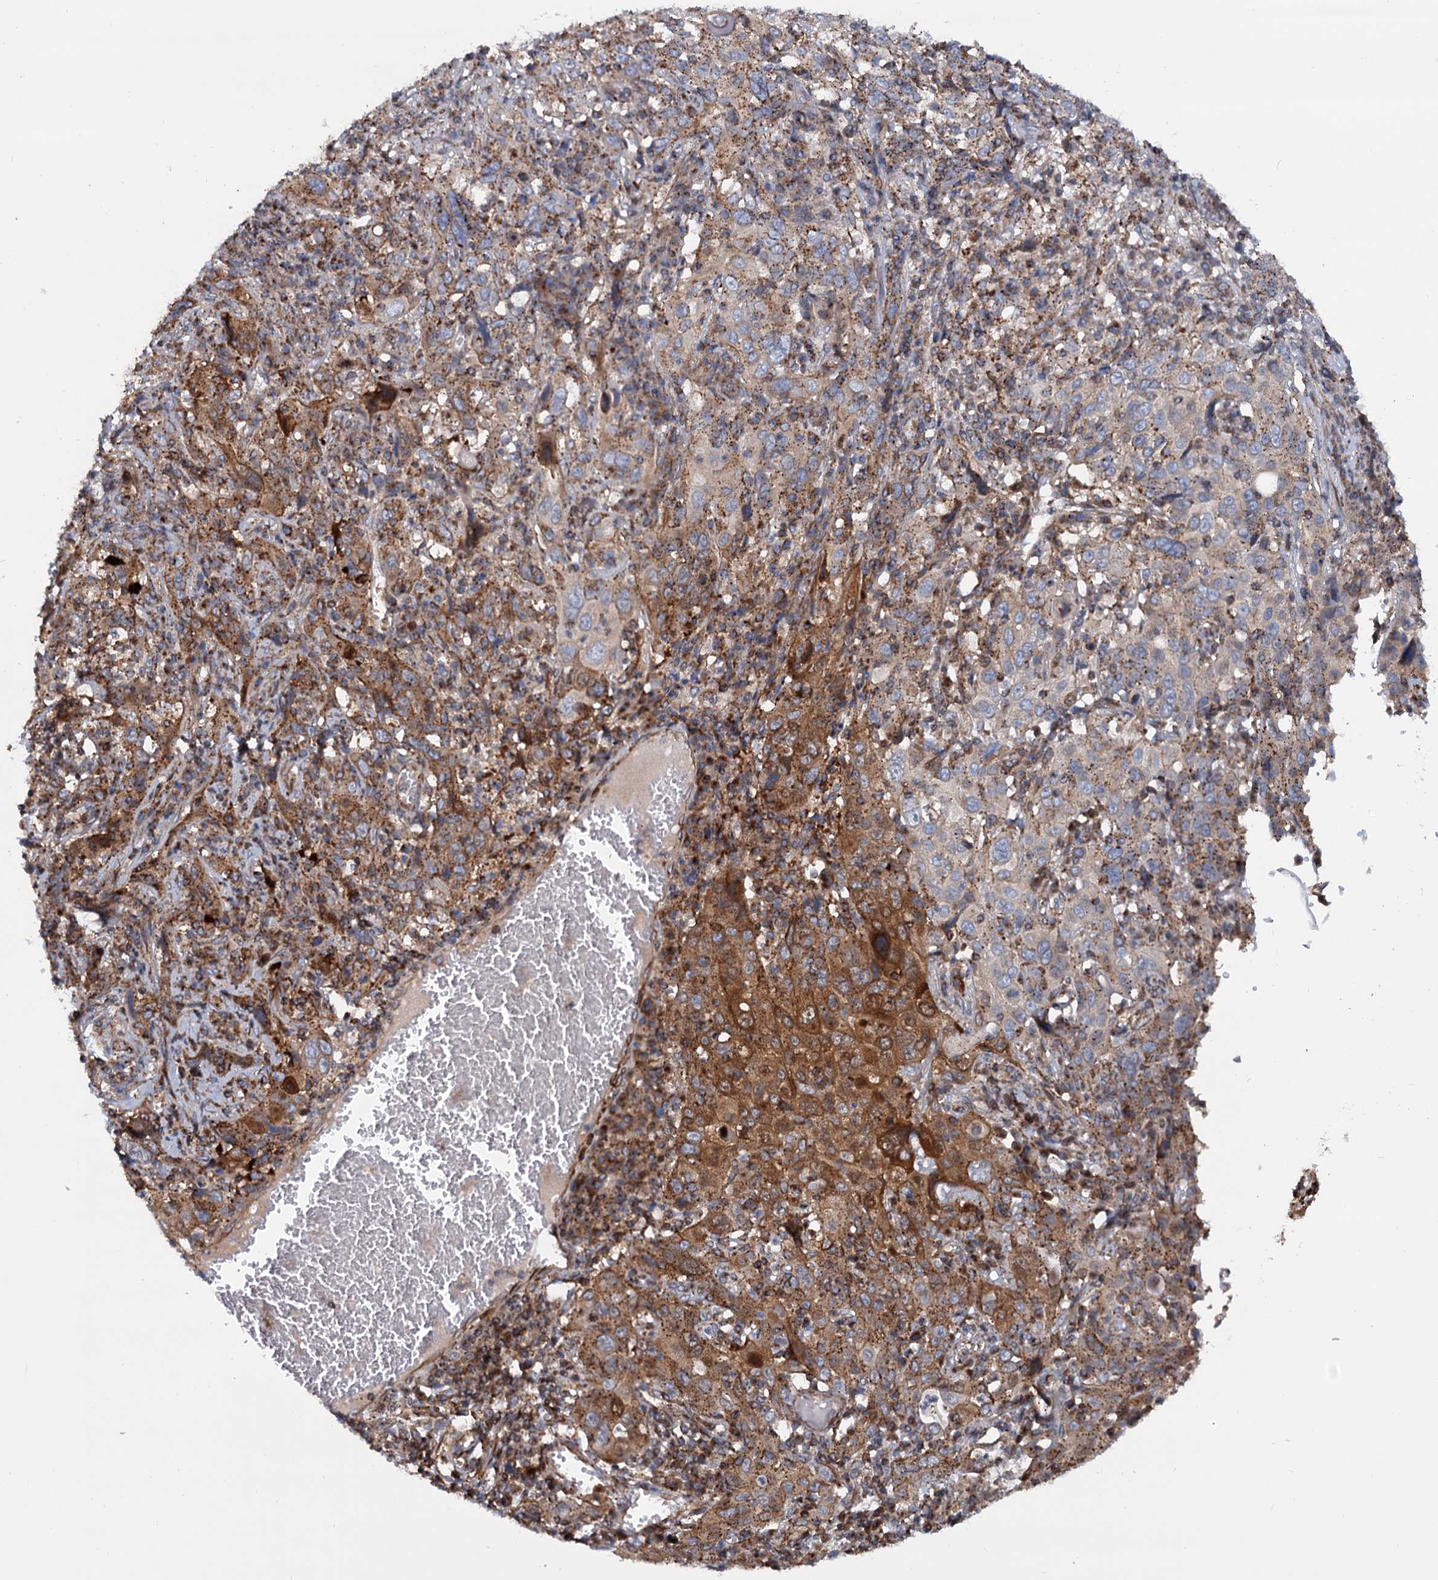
{"staining": {"intensity": "moderate", "quantity": "25%-75%", "location": "cytoplasmic/membranous"}, "tissue": "cervical cancer", "cell_type": "Tumor cells", "image_type": "cancer", "snomed": [{"axis": "morphology", "description": "Squamous cell carcinoma, NOS"}, {"axis": "topography", "description": "Cervix"}], "caption": "Immunohistochemical staining of human cervical cancer shows moderate cytoplasmic/membranous protein expression in approximately 25%-75% of tumor cells. The staining was performed using DAB (3,3'-diaminobenzidine) to visualize the protein expression in brown, while the nuclei were stained in blue with hematoxylin (Magnification: 20x).", "gene": "PSEN1", "patient": {"sex": "female", "age": 46}}